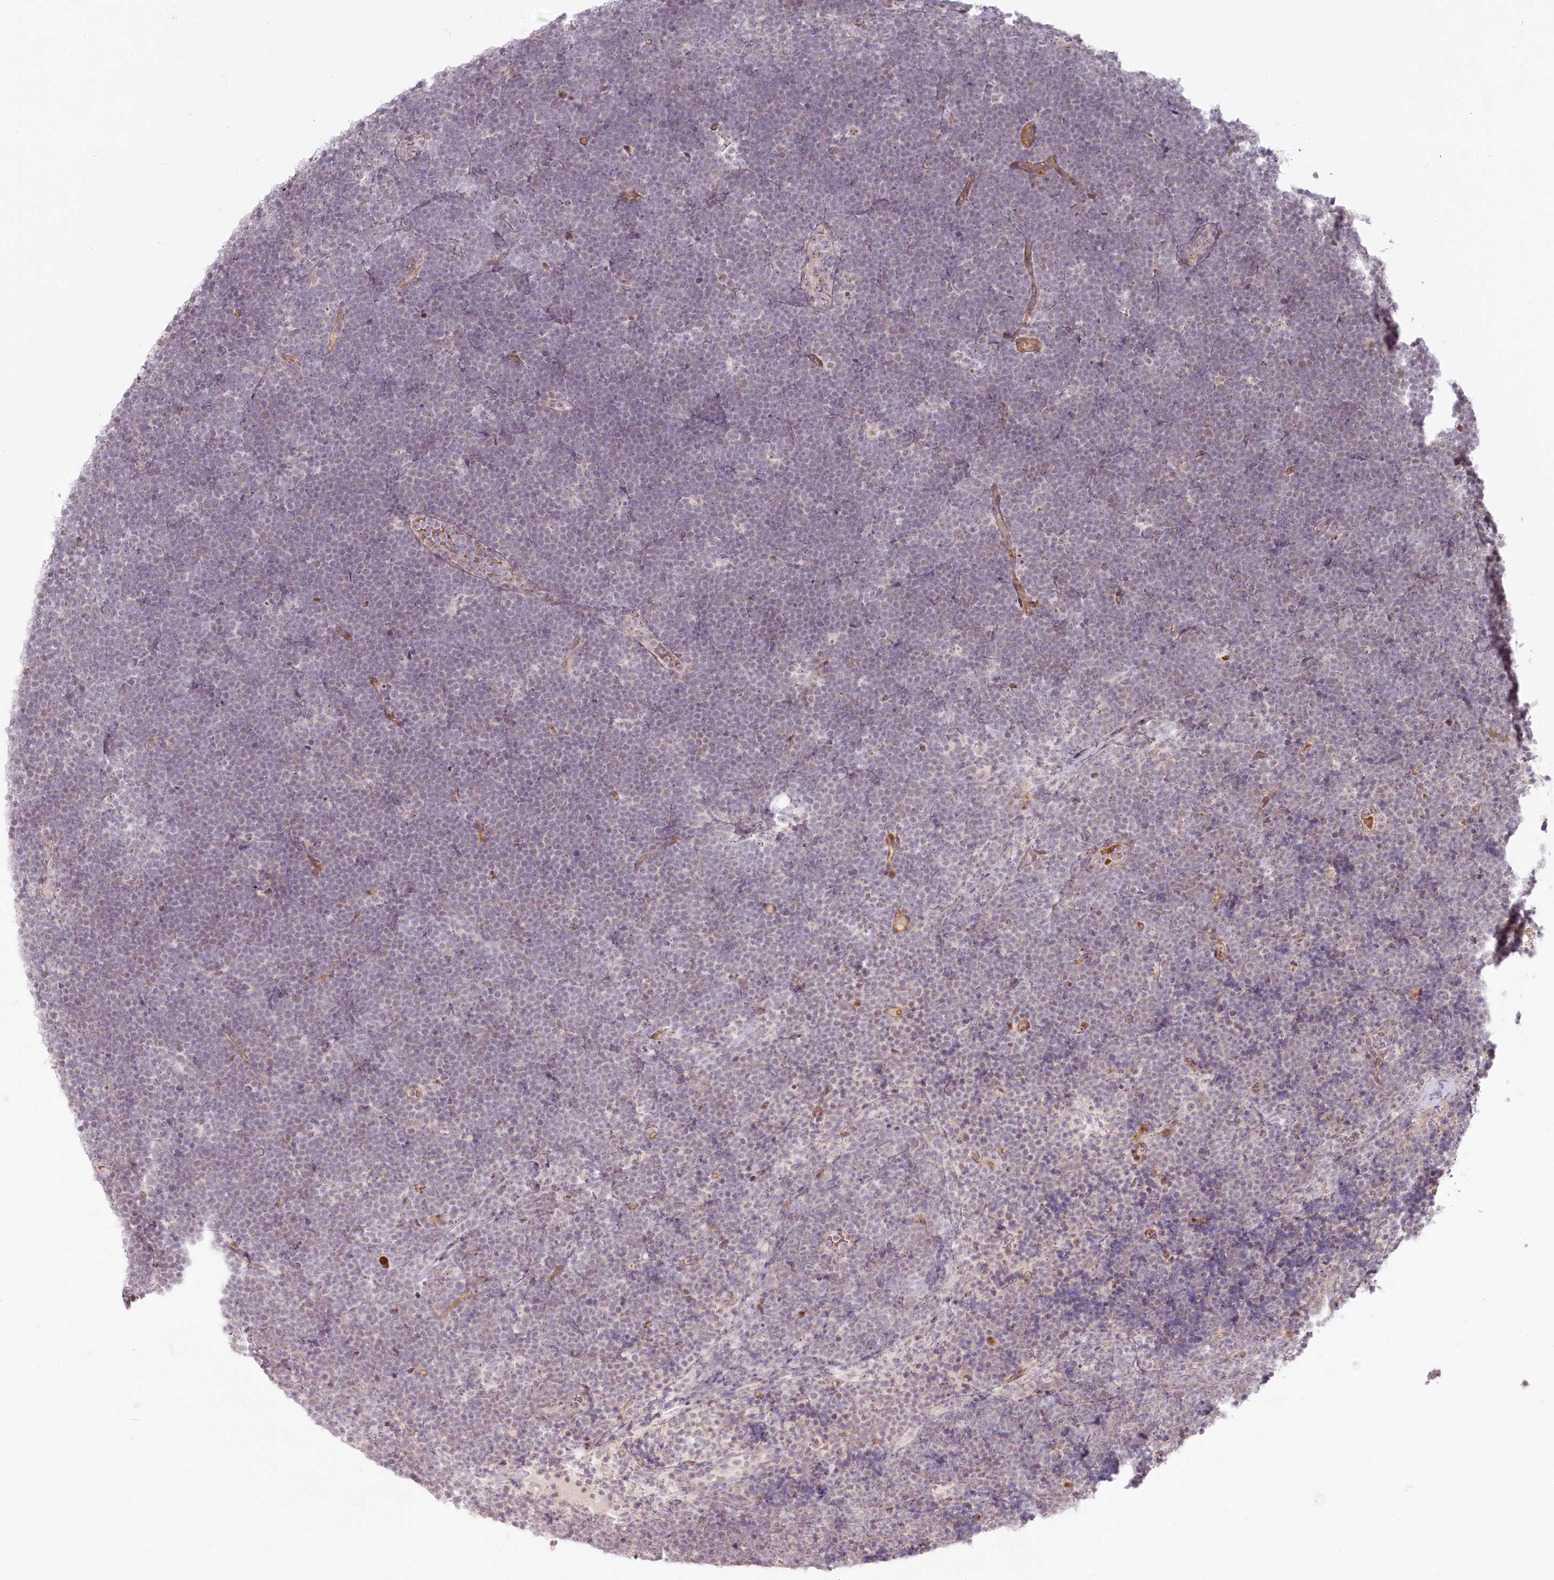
{"staining": {"intensity": "negative", "quantity": "none", "location": "none"}, "tissue": "lymphoma", "cell_type": "Tumor cells", "image_type": "cancer", "snomed": [{"axis": "morphology", "description": "Malignant lymphoma, non-Hodgkin's type, High grade"}, {"axis": "topography", "description": "Lymph node"}], "caption": "A histopathology image of human lymphoma is negative for staining in tumor cells.", "gene": "EXOSC7", "patient": {"sex": "male", "age": 13}}